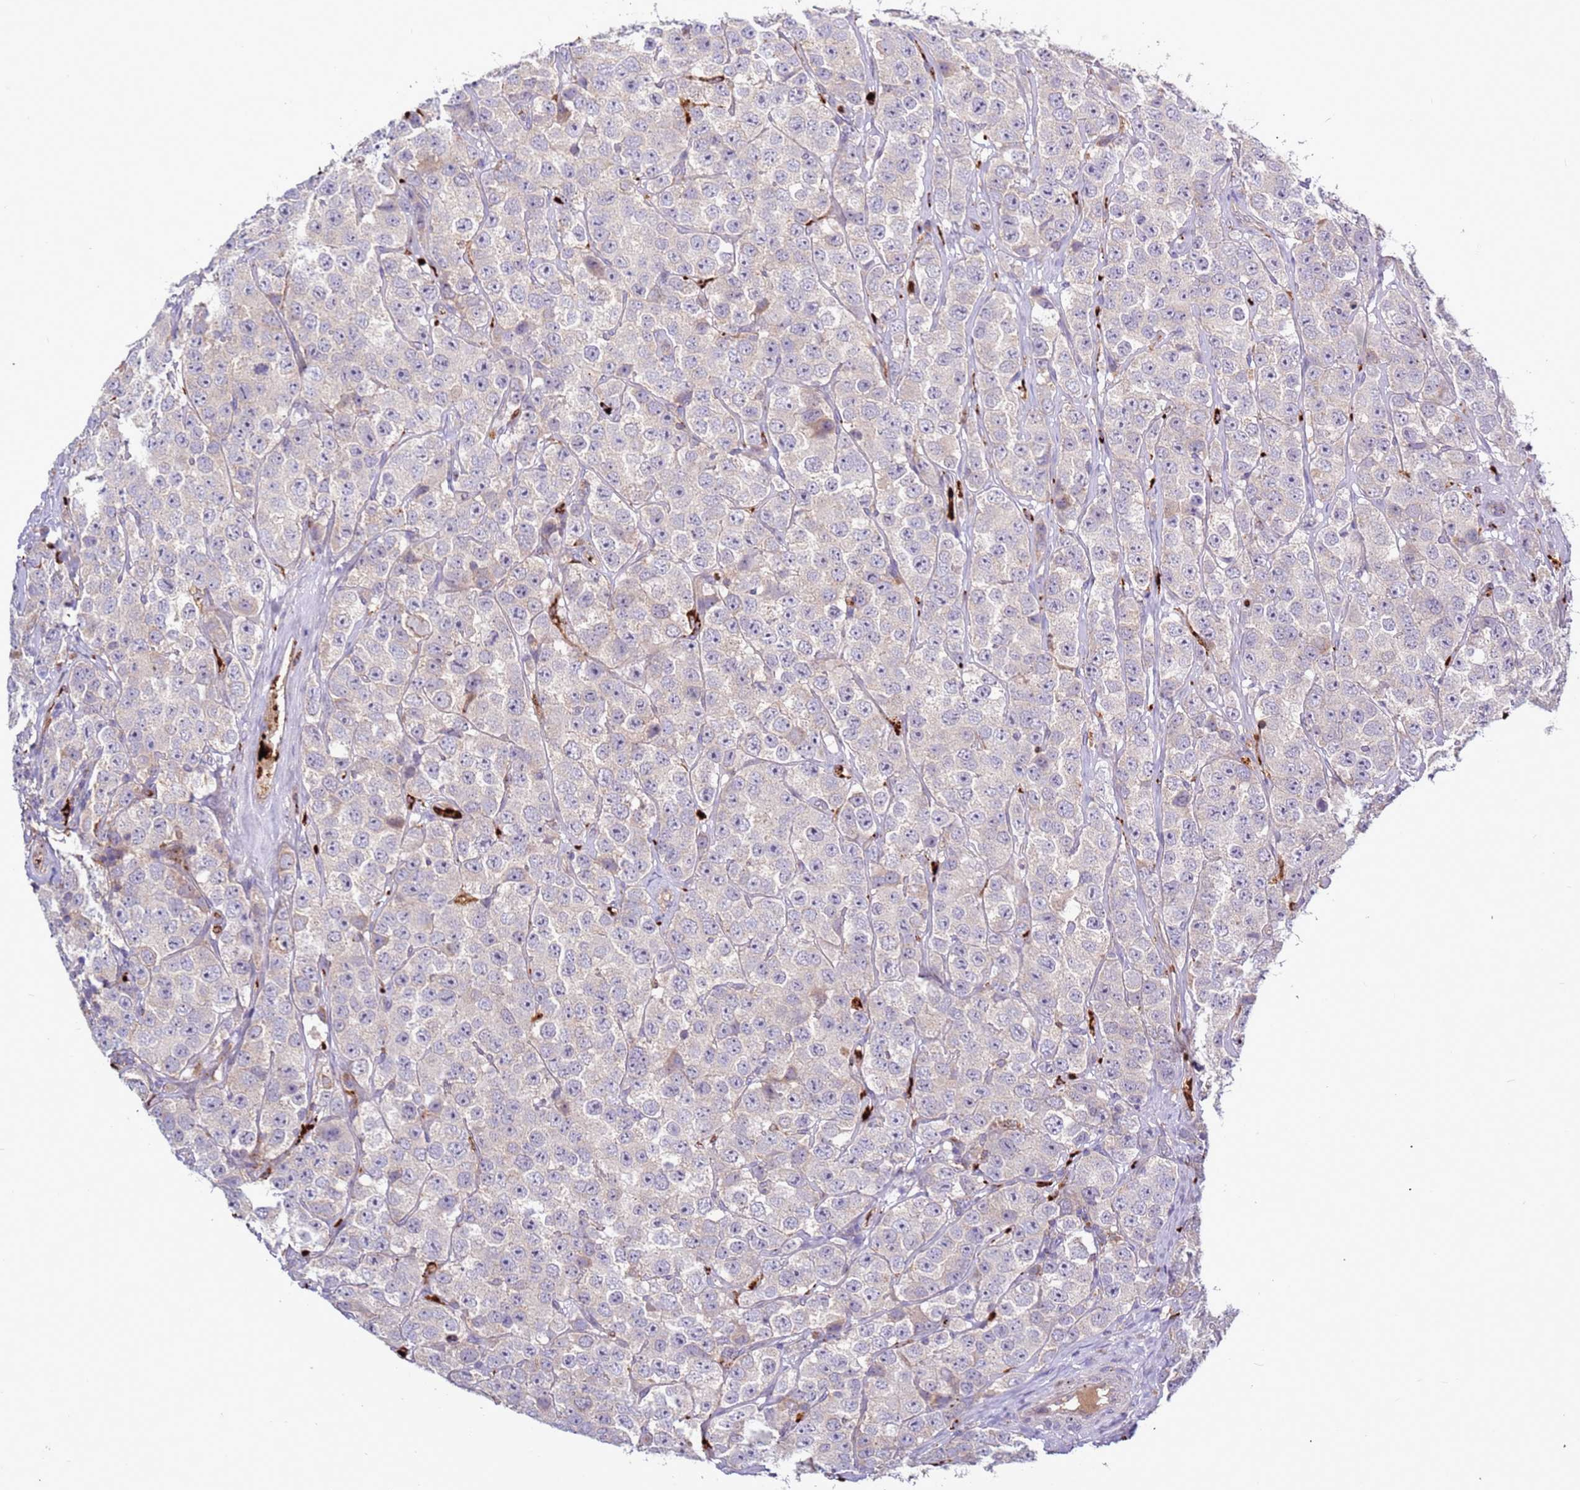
{"staining": {"intensity": "negative", "quantity": "none", "location": "none"}, "tissue": "testis cancer", "cell_type": "Tumor cells", "image_type": "cancer", "snomed": [{"axis": "morphology", "description": "Seminoma, NOS"}, {"axis": "topography", "description": "Testis"}], "caption": "Seminoma (testis) stained for a protein using immunohistochemistry shows no positivity tumor cells.", "gene": "VPS36", "patient": {"sex": "male", "age": 28}}